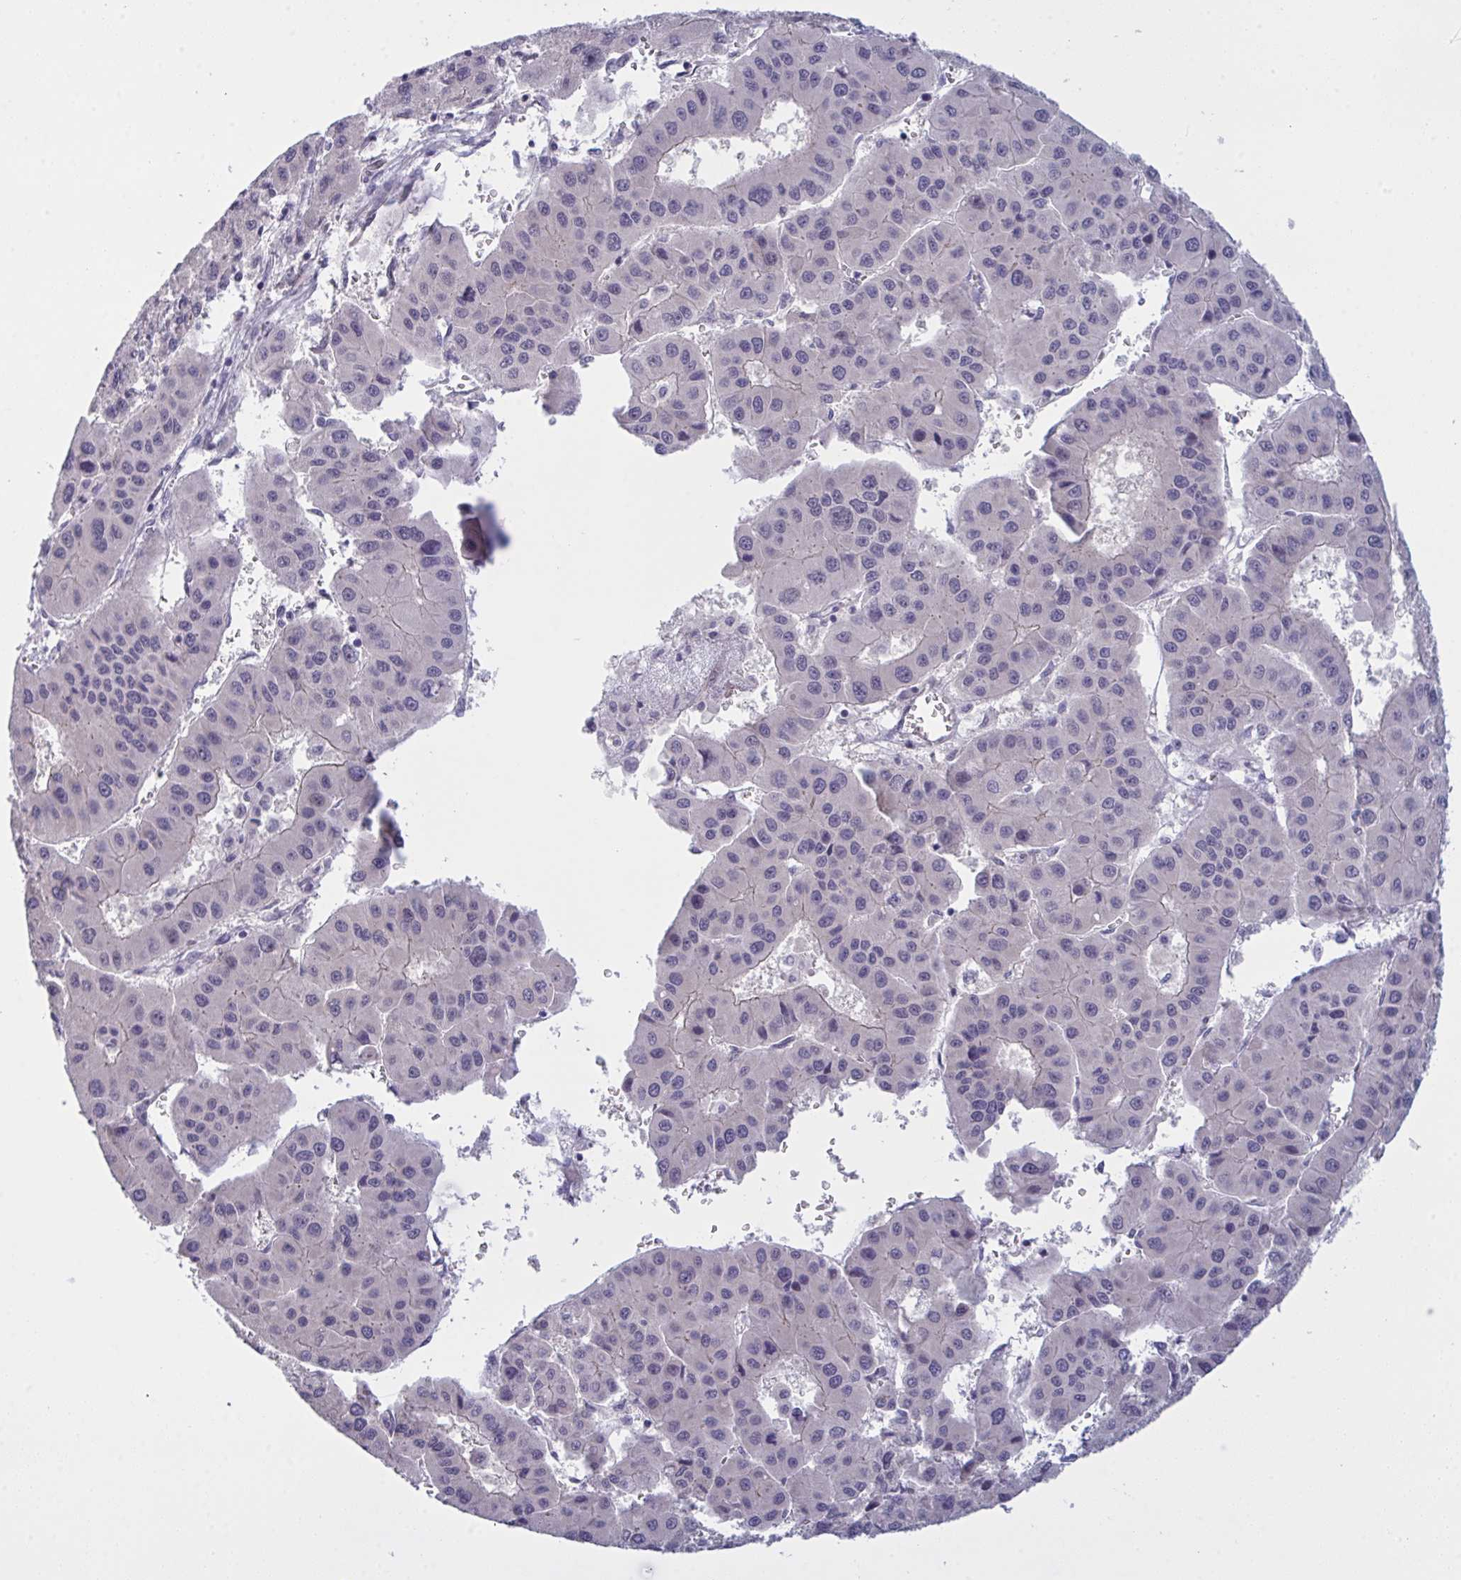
{"staining": {"intensity": "negative", "quantity": "none", "location": "none"}, "tissue": "liver cancer", "cell_type": "Tumor cells", "image_type": "cancer", "snomed": [{"axis": "morphology", "description": "Carcinoma, Hepatocellular, NOS"}, {"axis": "topography", "description": "Liver"}], "caption": "Image shows no protein expression in tumor cells of liver cancer tissue.", "gene": "ZNF784", "patient": {"sex": "male", "age": 73}}